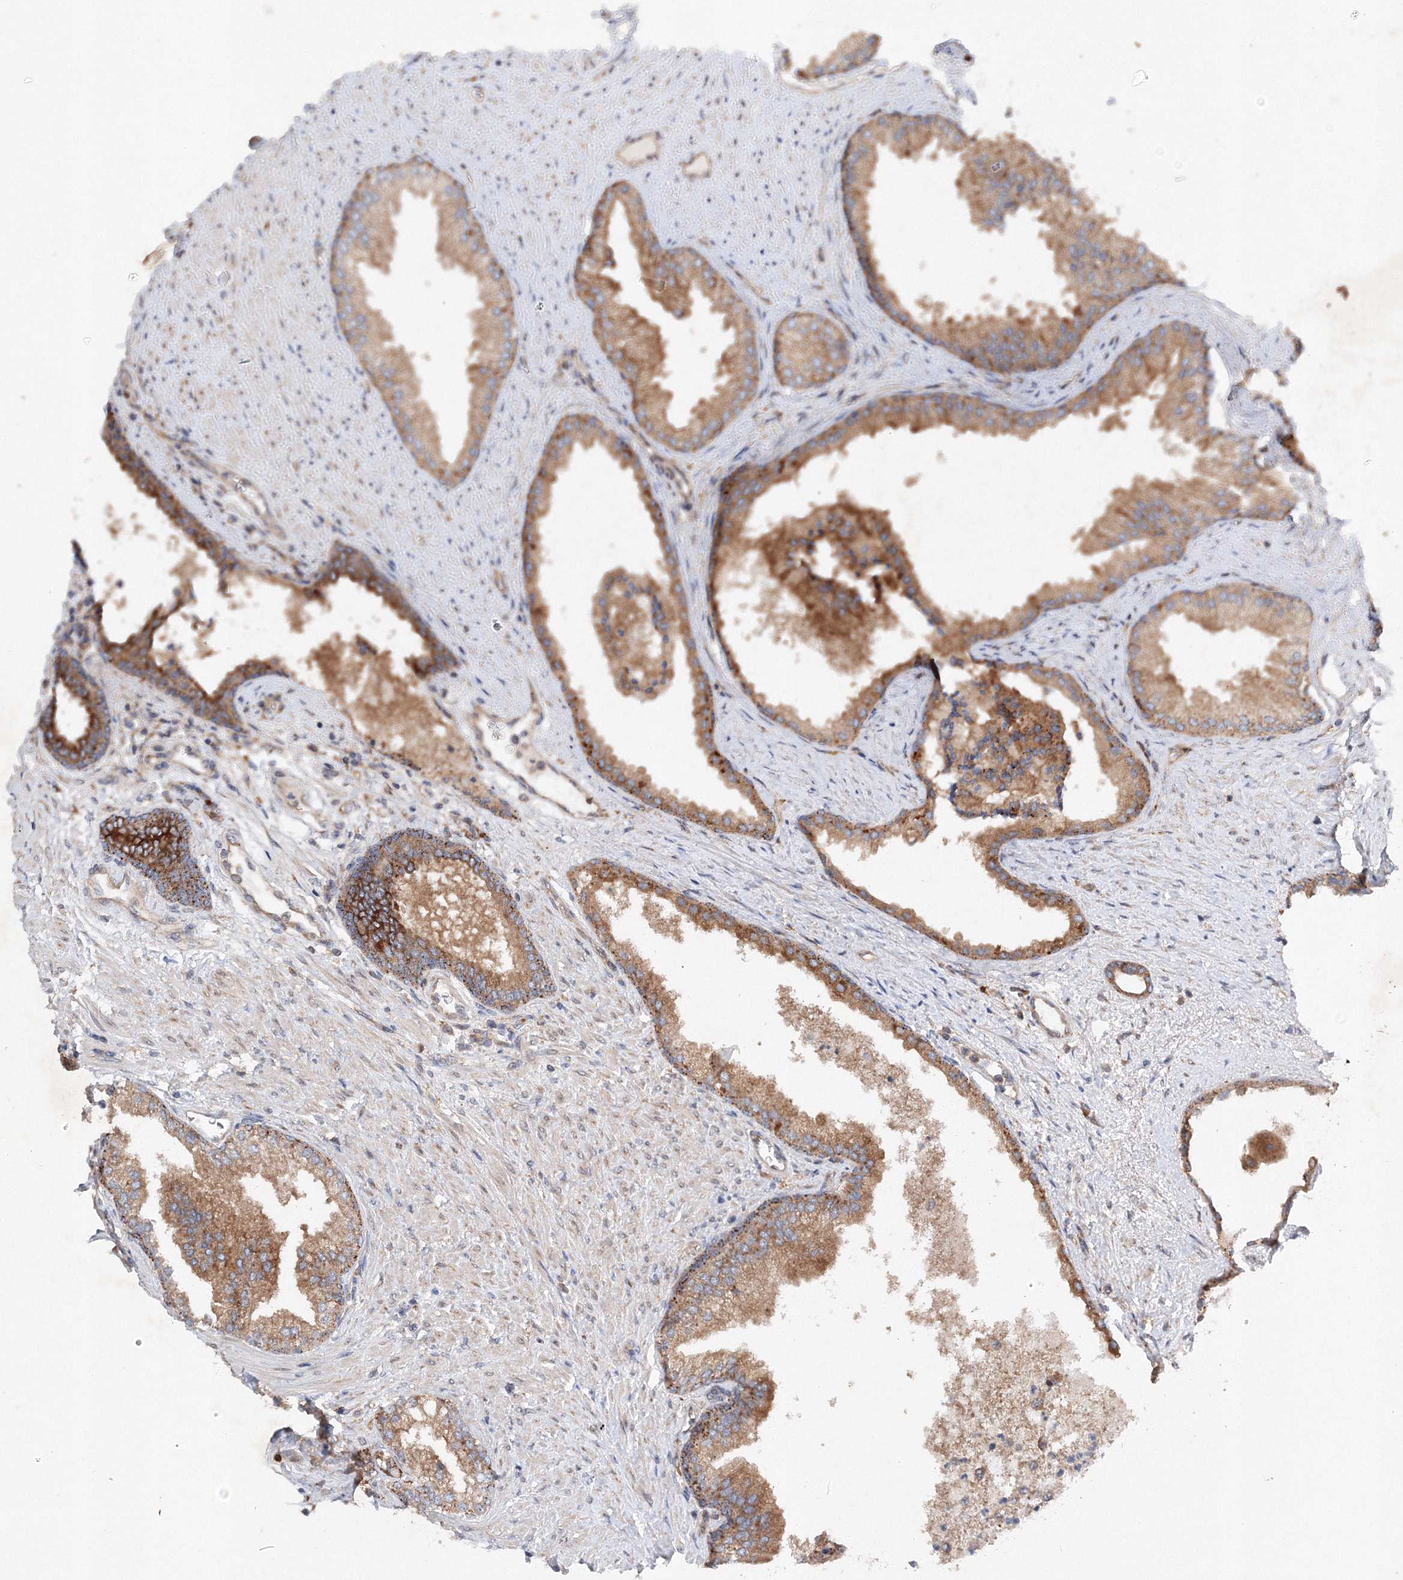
{"staining": {"intensity": "strong", "quantity": ">75%", "location": "cytoplasmic/membranous"}, "tissue": "prostate", "cell_type": "Glandular cells", "image_type": "normal", "snomed": [{"axis": "morphology", "description": "Normal tissue, NOS"}, {"axis": "topography", "description": "Prostate"}], "caption": "Prostate was stained to show a protein in brown. There is high levels of strong cytoplasmic/membranous positivity in about >75% of glandular cells. (Brightfield microscopy of DAB IHC at high magnification).", "gene": "SLC36A1", "patient": {"sex": "male", "age": 76}}